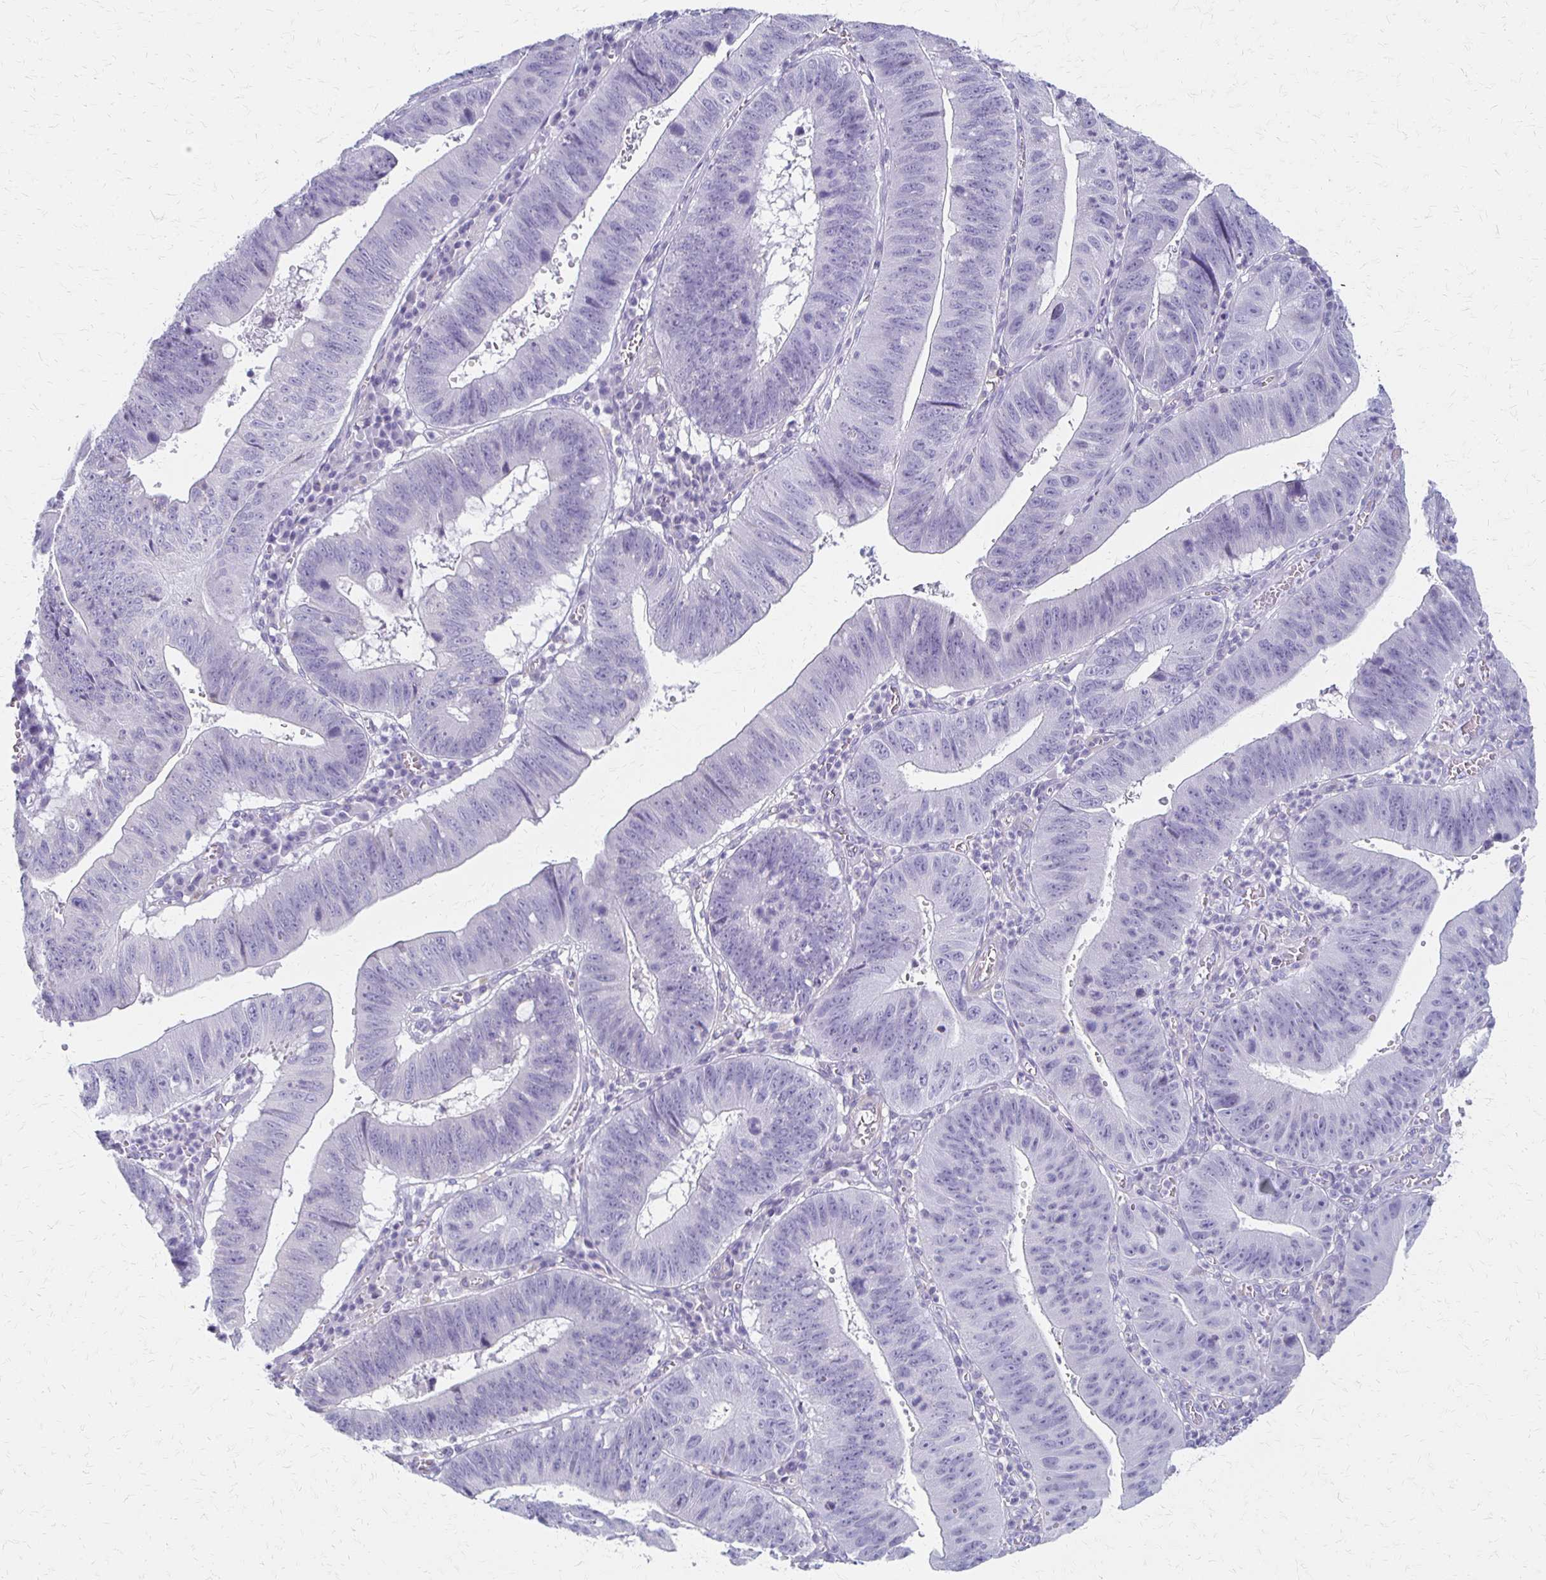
{"staining": {"intensity": "negative", "quantity": "none", "location": "none"}, "tissue": "stomach cancer", "cell_type": "Tumor cells", "image_type": "cancer", "snomed": [{"axis": "morphology", "description": "Adenocarcinoma, NOS"}, {"axis": "topography", "description": "Stomach"}], "caption": "An IHC micrograph of stomach adenocarcinoma is shown. There is no staining in tumor cells of stomach adenocarcinoma. (Stains: DAB (3,3'-diaminobenzidine) immunohistochemistry (IHC) with hematoxylin counter stain, Microscopy: brightfield microscopy at high magnification).", "gene": "IVL", "patient": {"sex": "male", "age": 59}}